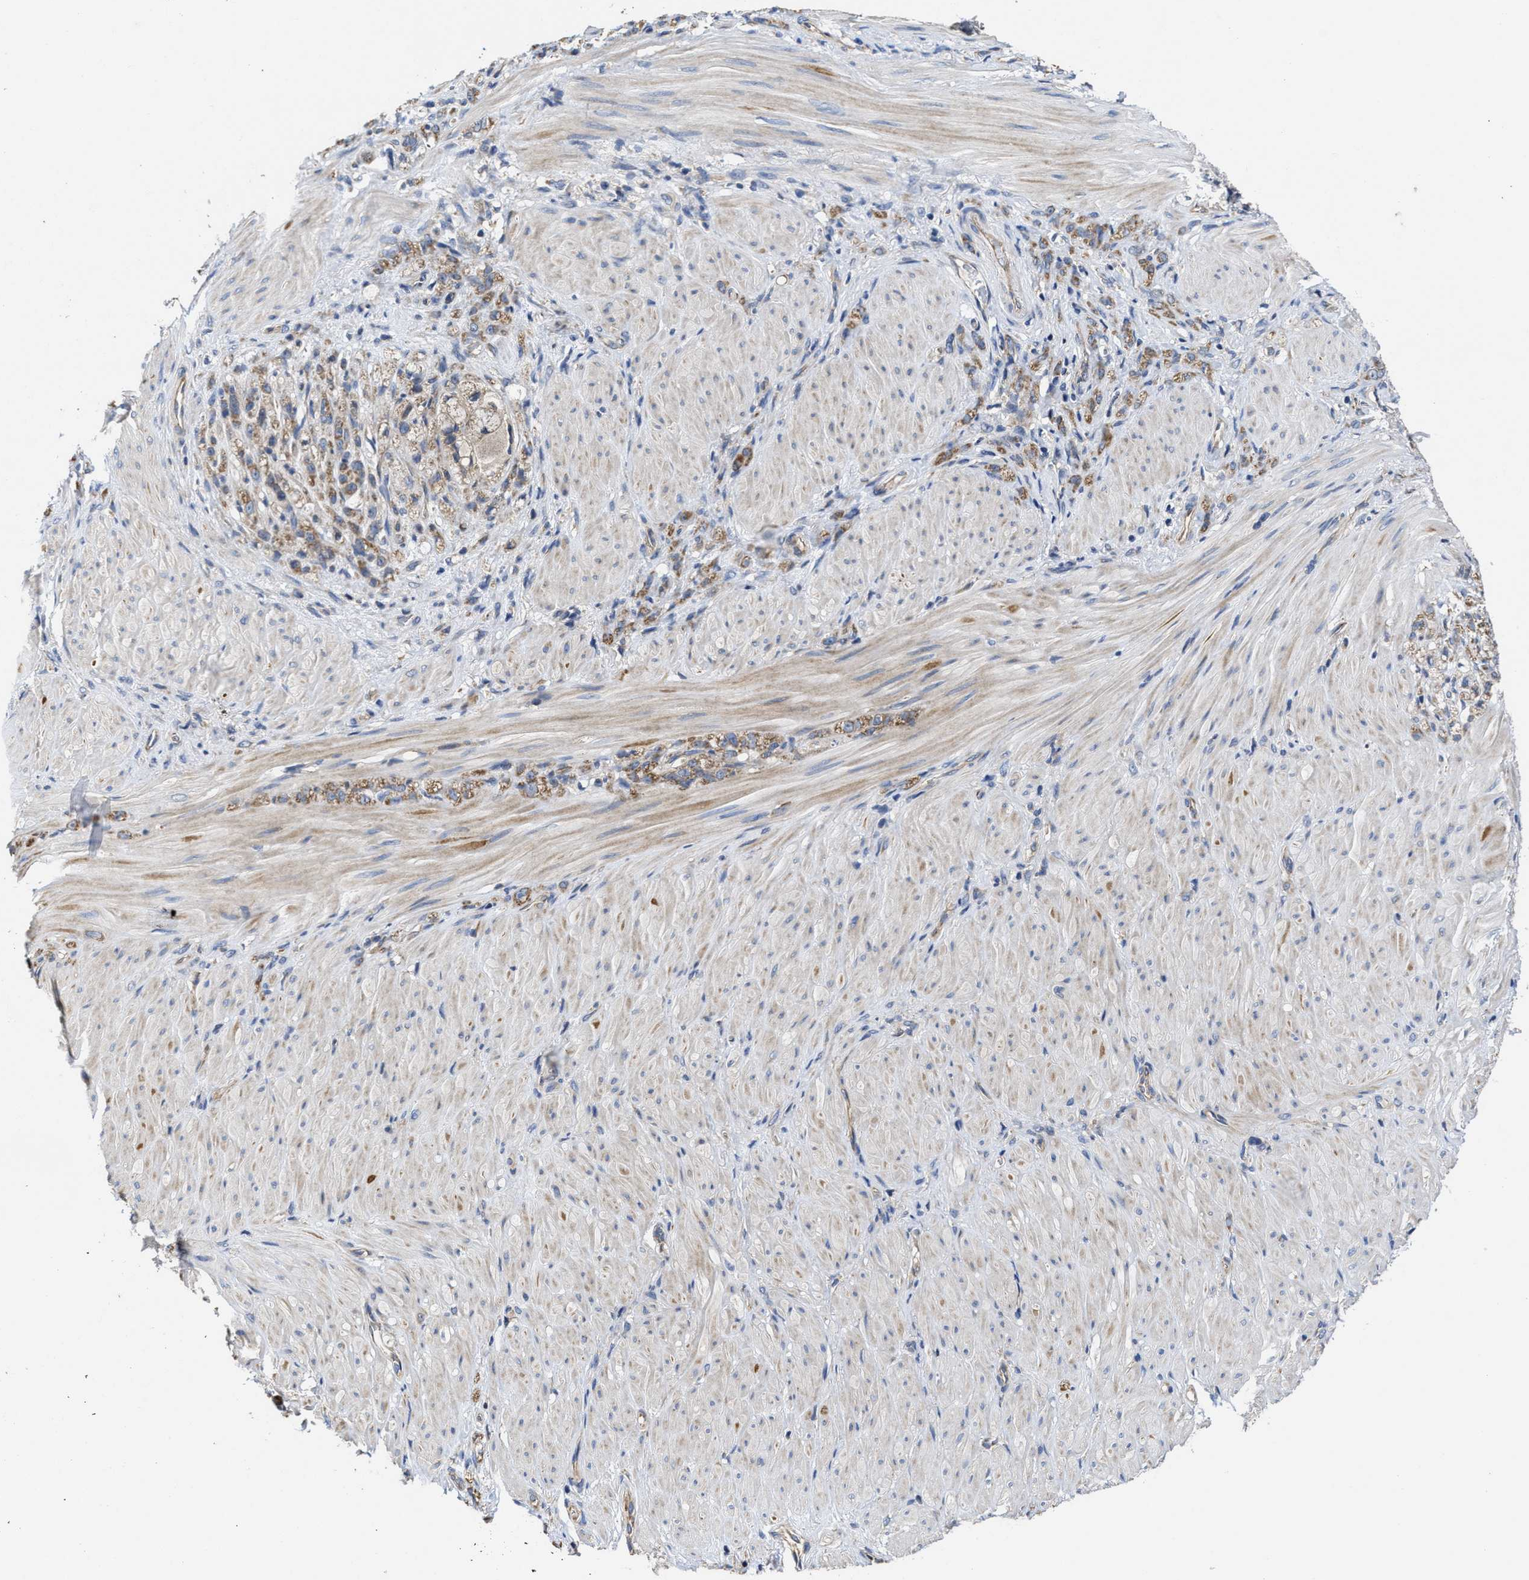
{"staining": {"intensity": "moderate", "quantity": ">75%", "location": "cytoplasmic/membranous"}, "tissue": "stomach cancer", "cell_type": "Tumor cells", "image_type": "cancer", "snomed": [{"axis": "morphology", "description": "Normal tissue, NOS"}, {"axis": "morphology", "description": "Adenocarcinoma, NOS"}, {"axis": "topography", "description": "Stomach"}], "caption": "Adenocarcinoma (stomach) stained for a protein (brown) exhibits moderate cytoplasmic/membranous positive positivity in about >75% of tumor cells.", "gene": "TRAF6", "patient": {"sex": "male", "age": 82}}